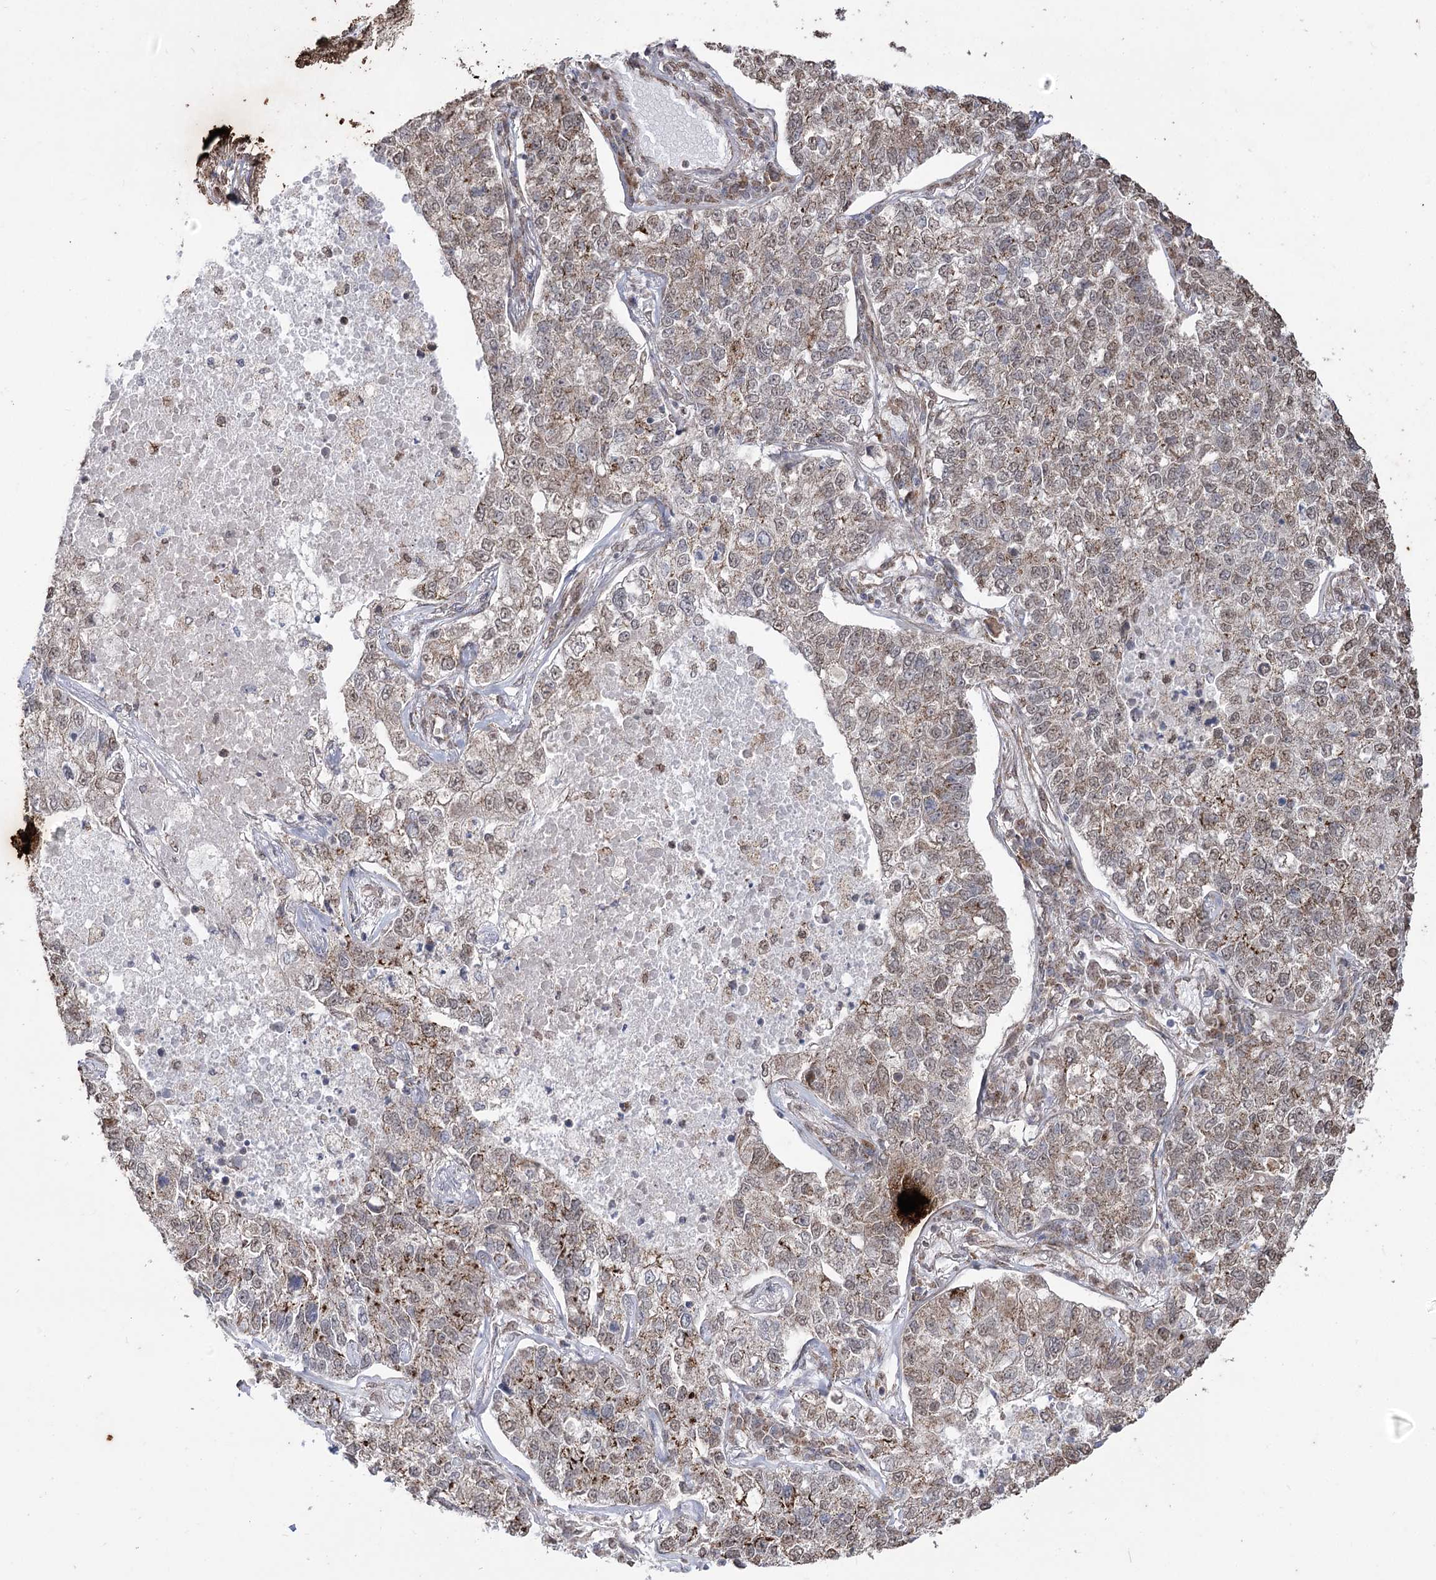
{"staining": {"intensity": "moderate", "quantity": ">75%", "location": "cytoplasmic/membranous"}, "tissue": "lung cancer", "cell_type": "Tumor cells", "image_type": "cancer", "snomed": [{"axis": "morphology", "description": "Adenocarcinoma, NOS"}, {"axis": "topography", "description": "Lung"}], "caption": "Protein expression analysis of human lung cancer reveals moderate cytoplasmic/membranous staining in about >75% of tumor cells.", "gene": "ZSCAN23", "patient": {"sex": "male", "age": 49}}